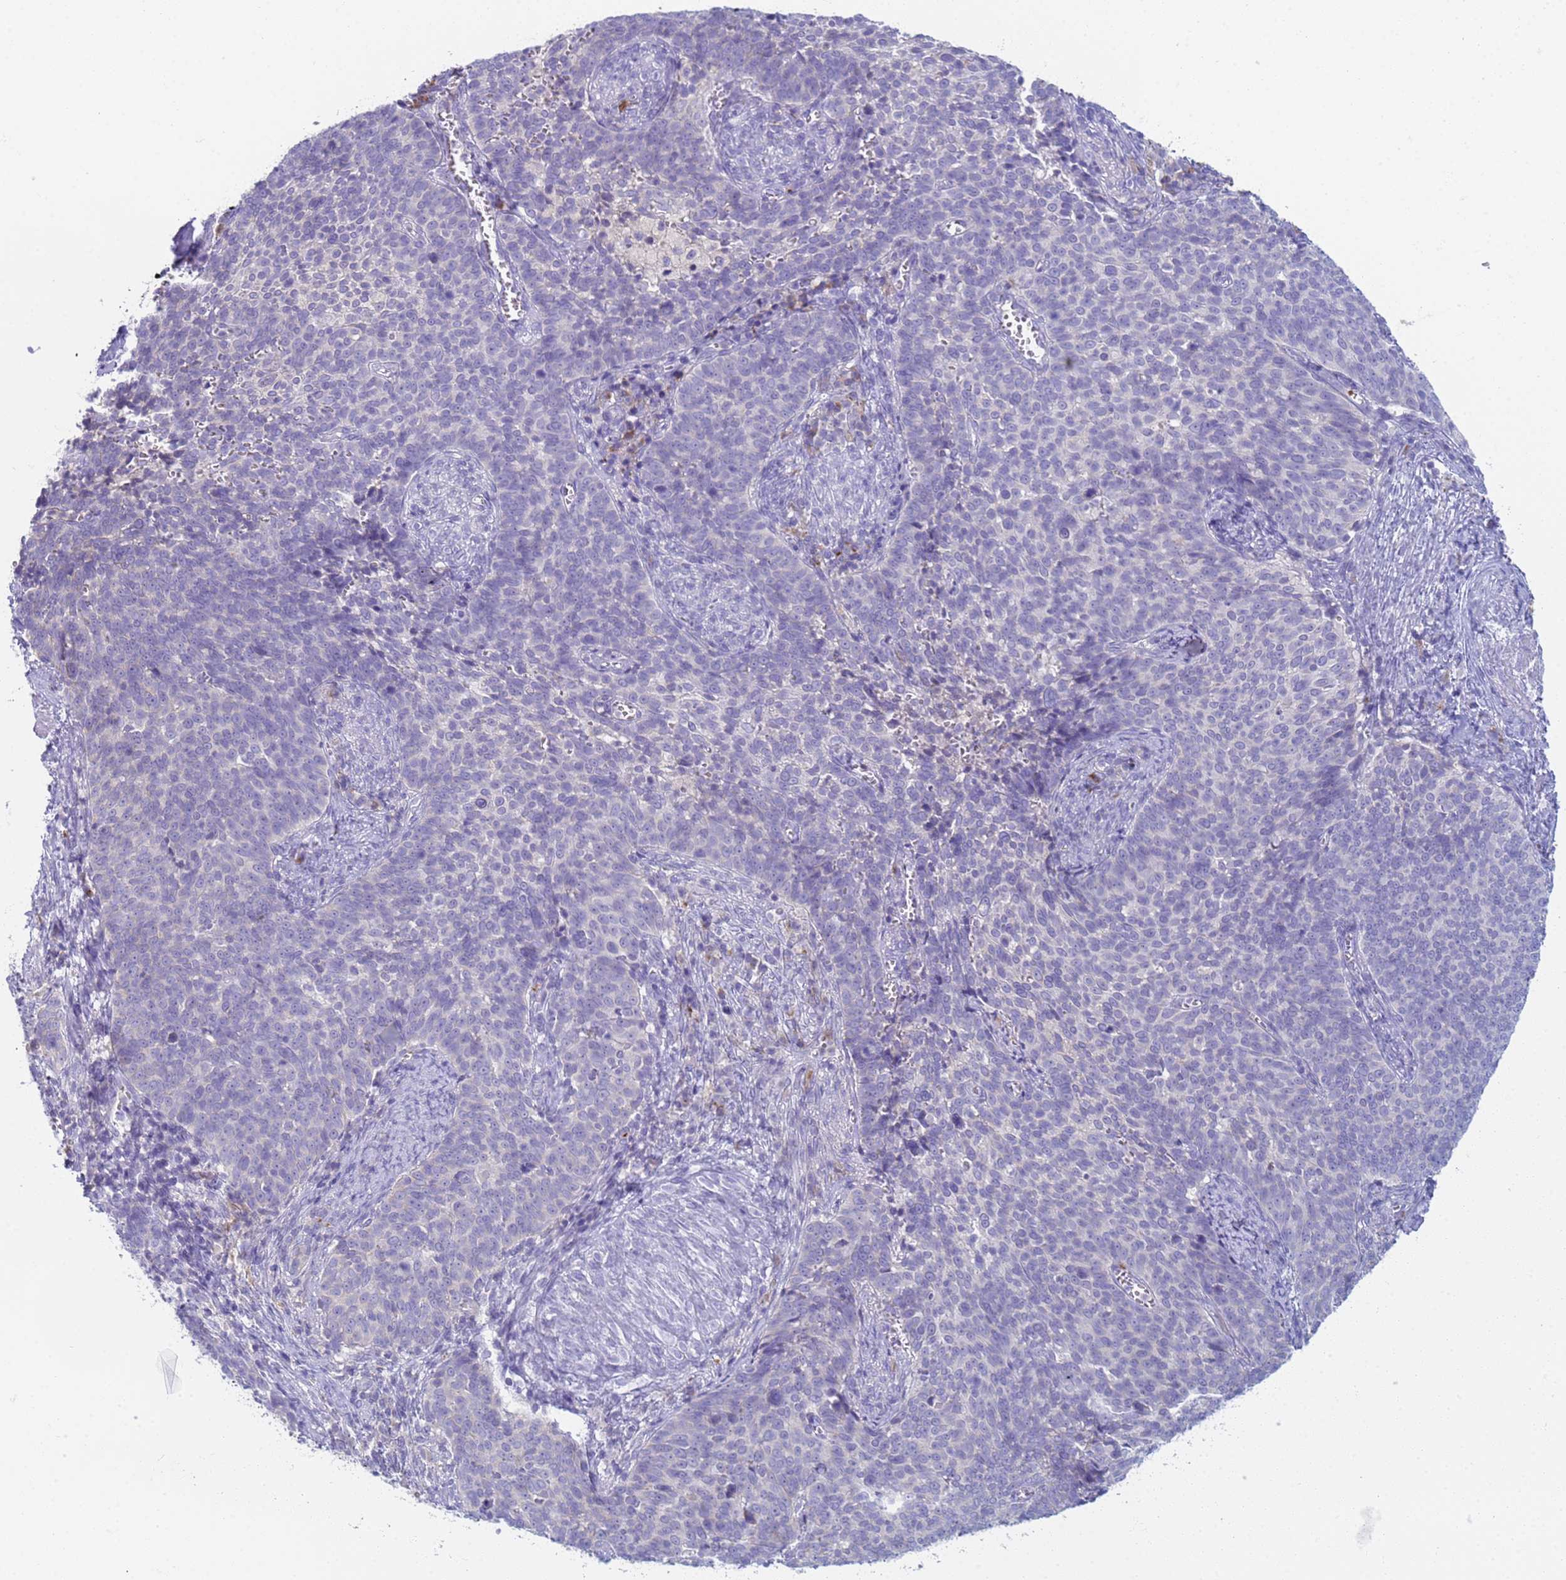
{"staining": {"intensity": "negative", "quantity": "none", "location": "none"}, "tissue": "cervical cancer", "cell_type": "Tumor cells", "image_type": "cancer", "snomed": [{"axis": "morphology", "description": "Normal tissue, NOS"}, {"axis": "morphology", "description": "Squamous cell carcinoma, NOS"}, {"axis": "topography", "description": "Cervix"}], "caption": "The histopathology image exhibits no staining of tumor cells in cervical squamous cell carcinoma.", "gene": "CR1", "patient": {"sex": "female", "age": 39}}